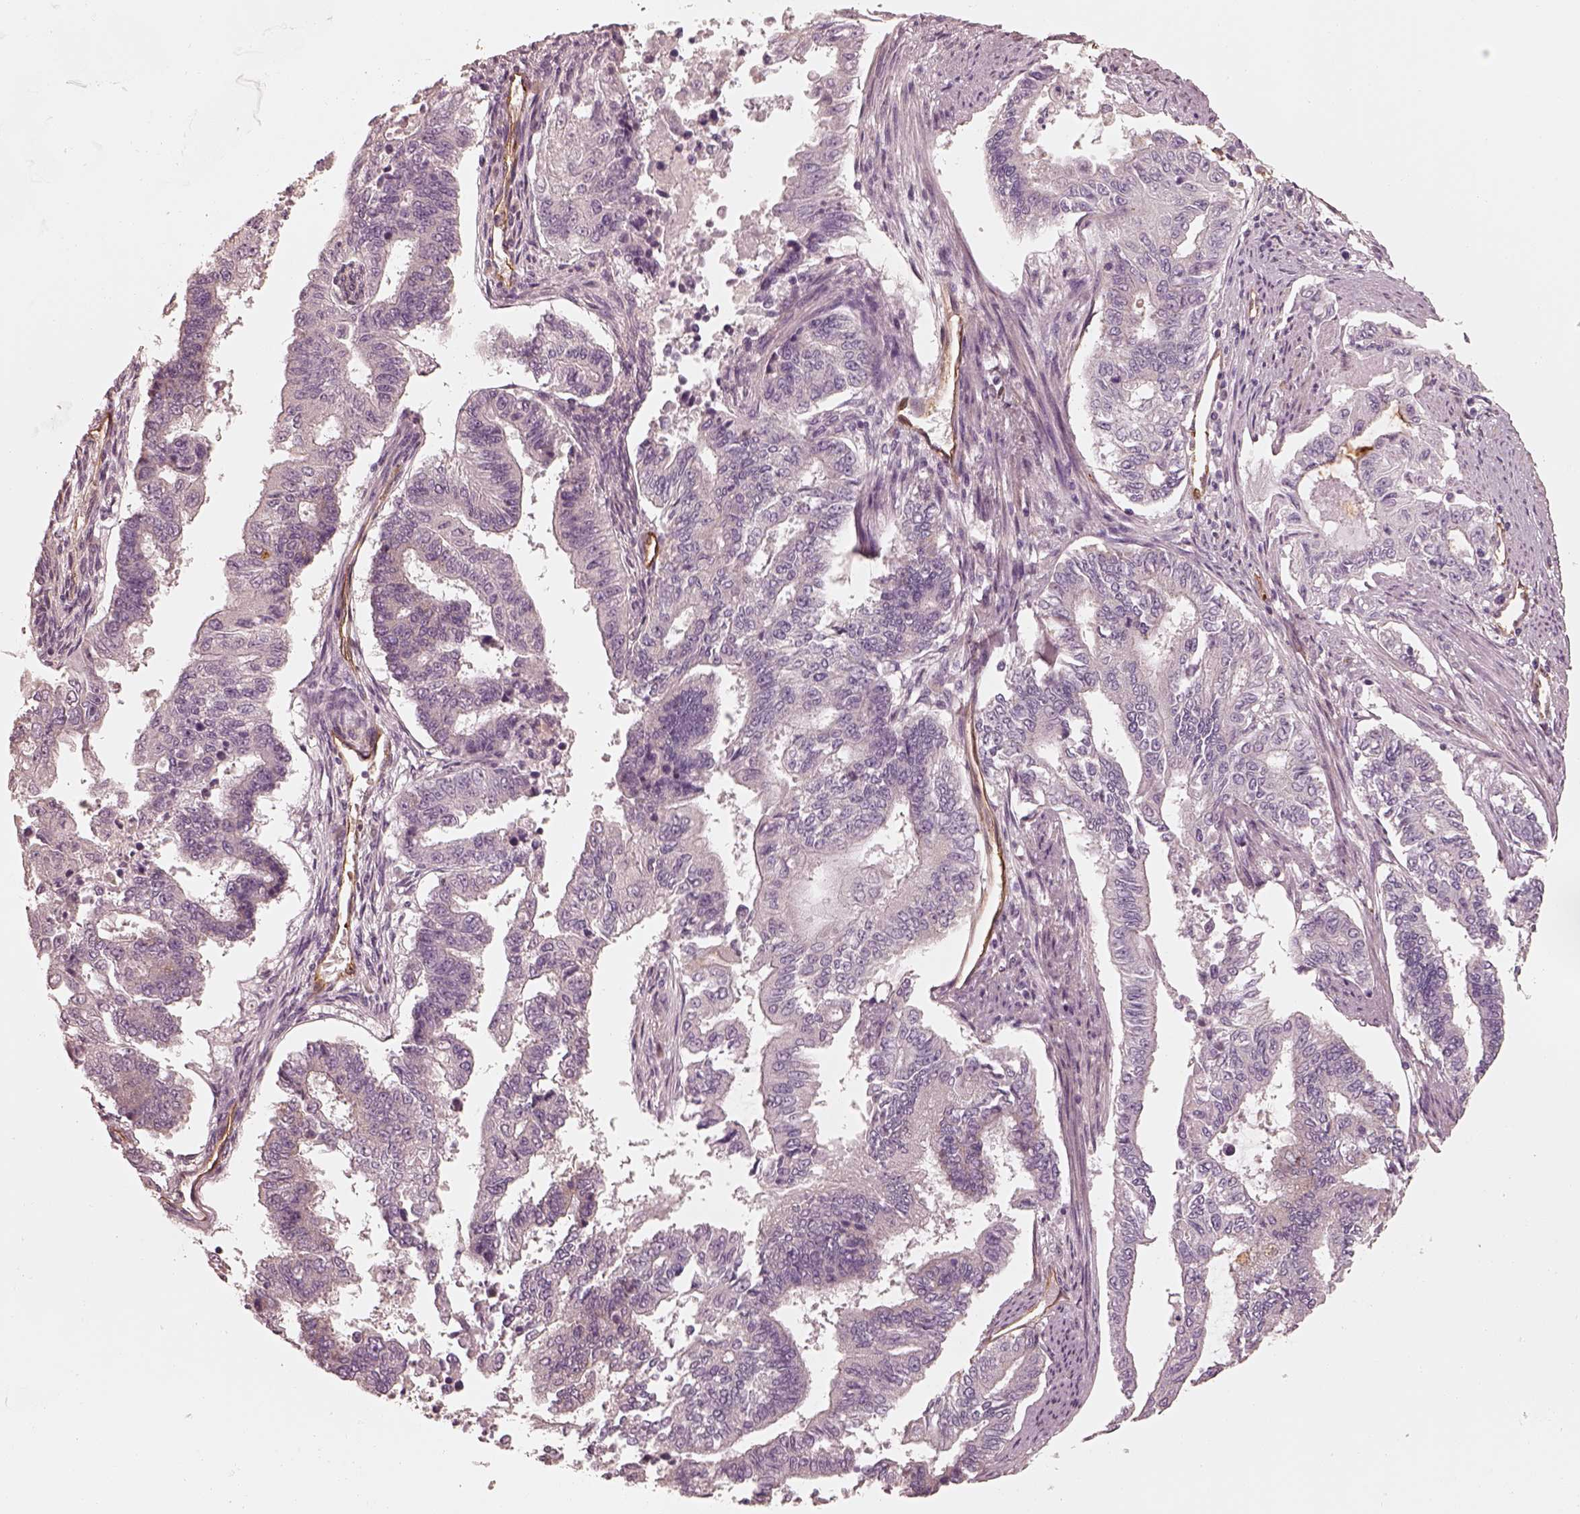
{"staining": {"intensity": "negative", "quantity": "none", "location": "none"}, "tissue": "endometrial cancer", "cell_type": "Tumor cells", "image_type": "cancer", "snomed": [{"axis": "morphology", "description": "Adenocarcinoma, NOS"}, {"axis": "topography", "description": "Uterus"}], "caption": "IHC micrograph of endometrial adenocarcinoma stained for a protein (brown), which reveals no staining in tumor cells.", "gene": "CRYM", "patient": {"sex": "female", "age": 59}}